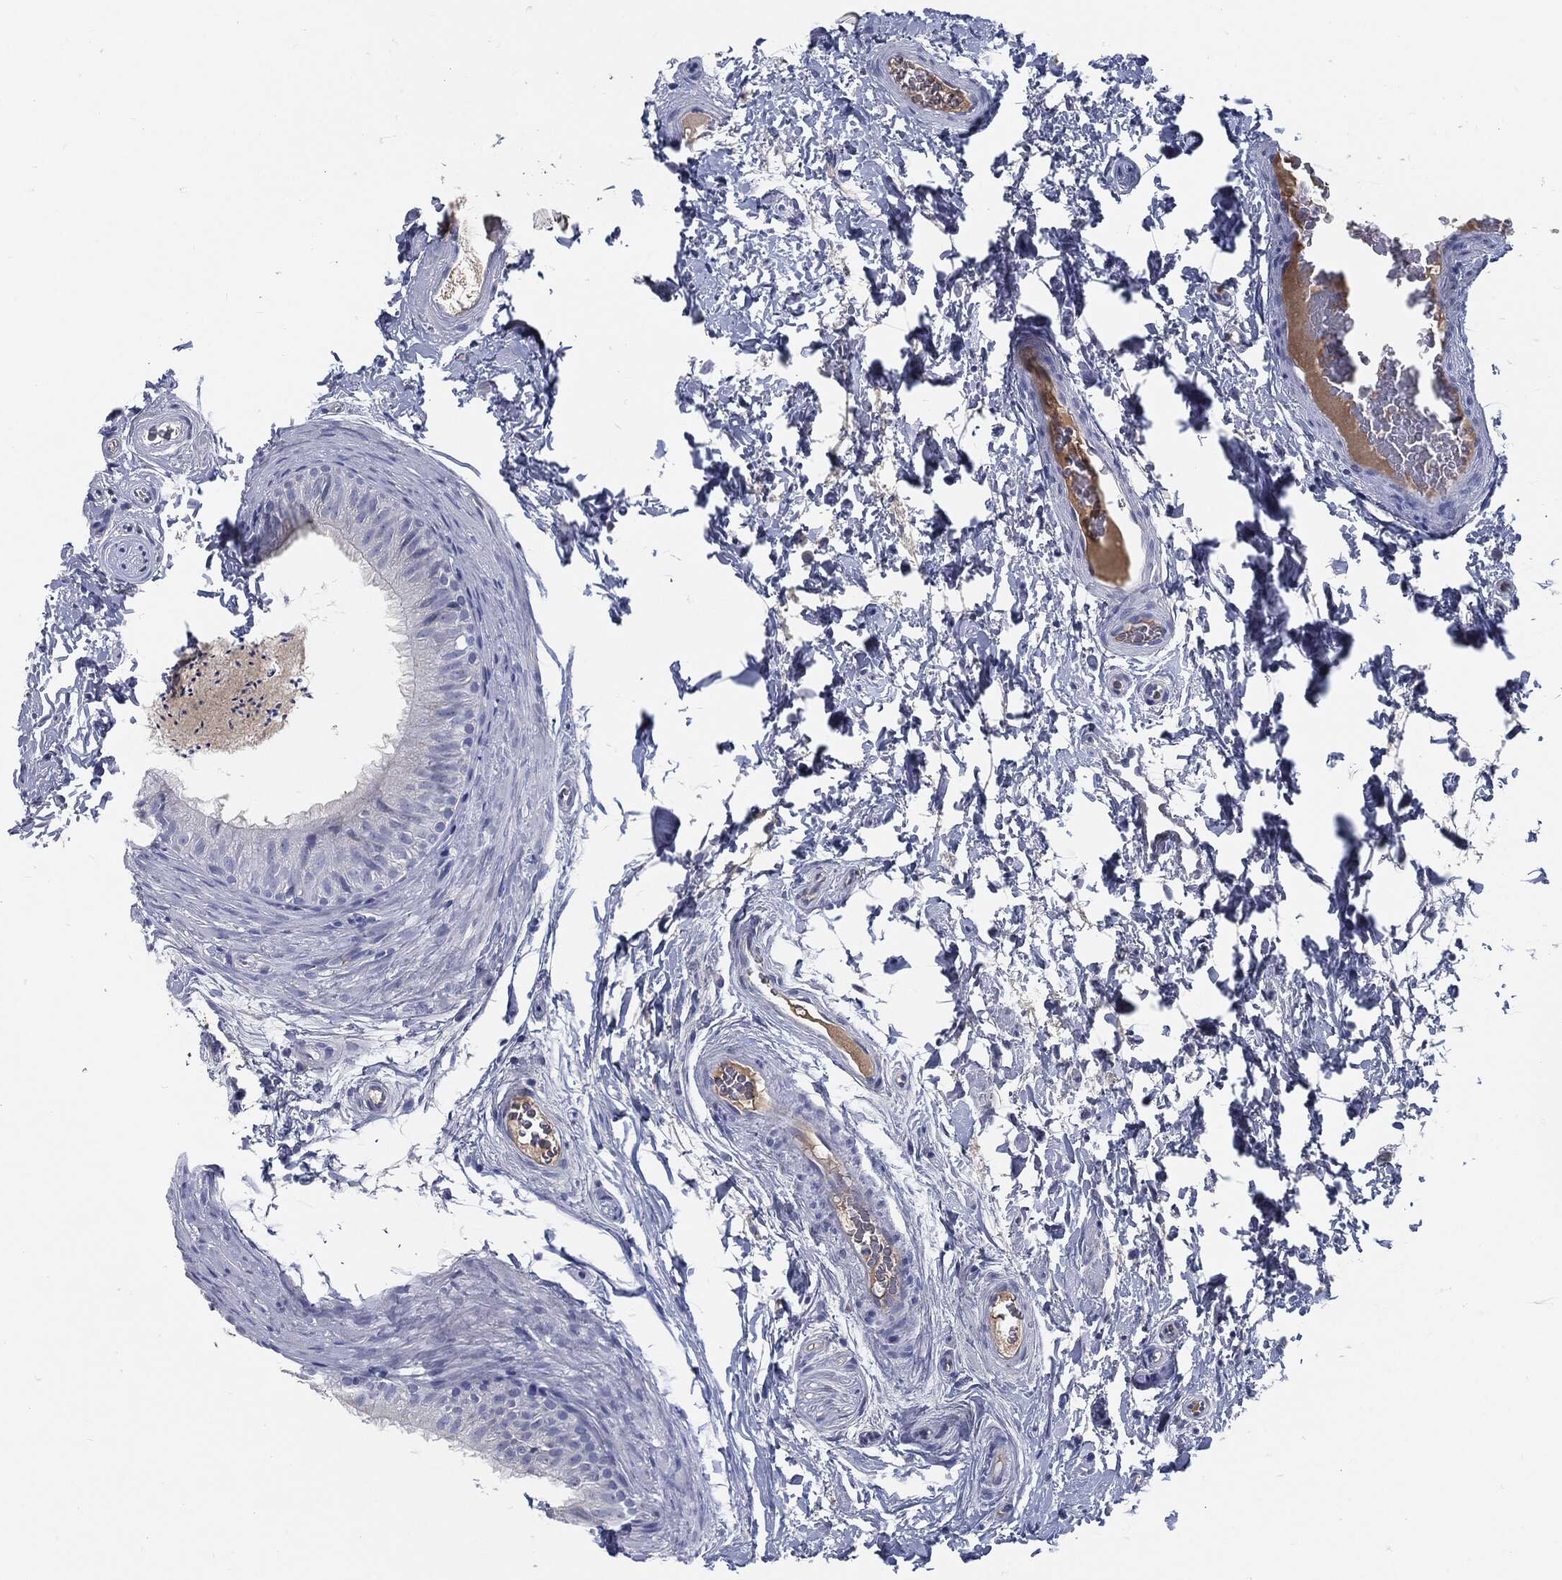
{"staining": {"intensity": "negative", "quantity": "none", "location": "none"}, "tissue": "epididymis", "cell_type": "Glandular cells", "image_type": "normal", "snomed": [{"axis": "morphology", "description": "Normal tissue, NOS"}, {"axis": "topography", "description": "Epididymis"}], "caption": "Histopathology image shows no protein positivity in glandular cells of benign epididymis.", "gene": "MST1", "patient": {"sex": "male", "age": 34}}